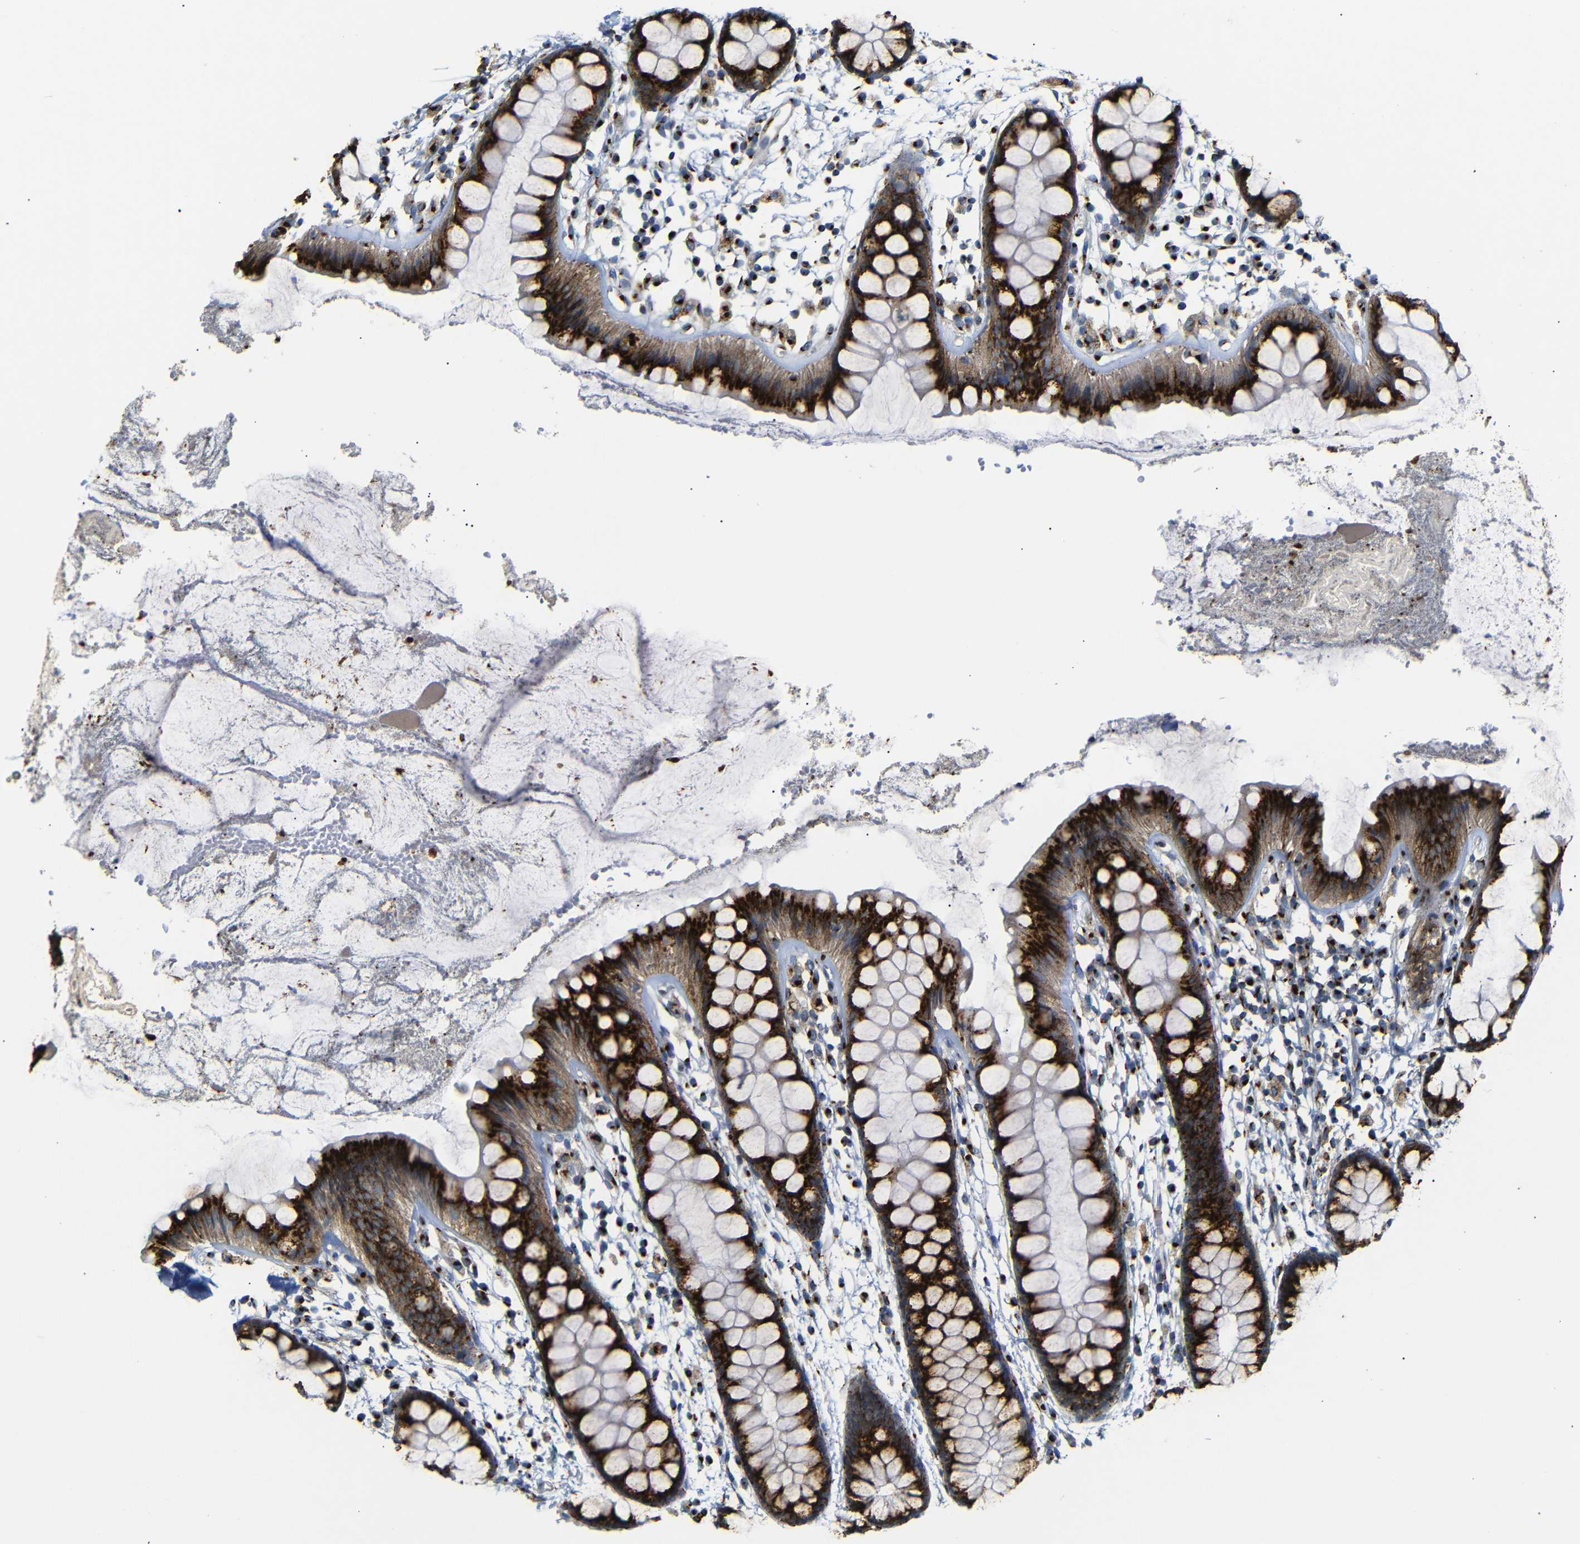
{"staining": {"intensity": "strong", "quantity": ">75%", "location": "cytoplasmic/membranous"}, "tissue": "rectum", "cell_type": "Glandular cells", "image_type": "normal", "snomed": [{"axis": "morphology", "description": "Normal tissue, NOS"}, {"axis": "topography", "description": "Rectum"}], "caption": "Immunohistochemical staining of benign rectum exhibits strong cytoplasmic/membranous protein positivity in approximately >75% of glandular cells. (IHC, brightfield microscopy, high magnification).", "gene": "TGOLN2", "patient": {"sex": "female", "age": 66}}